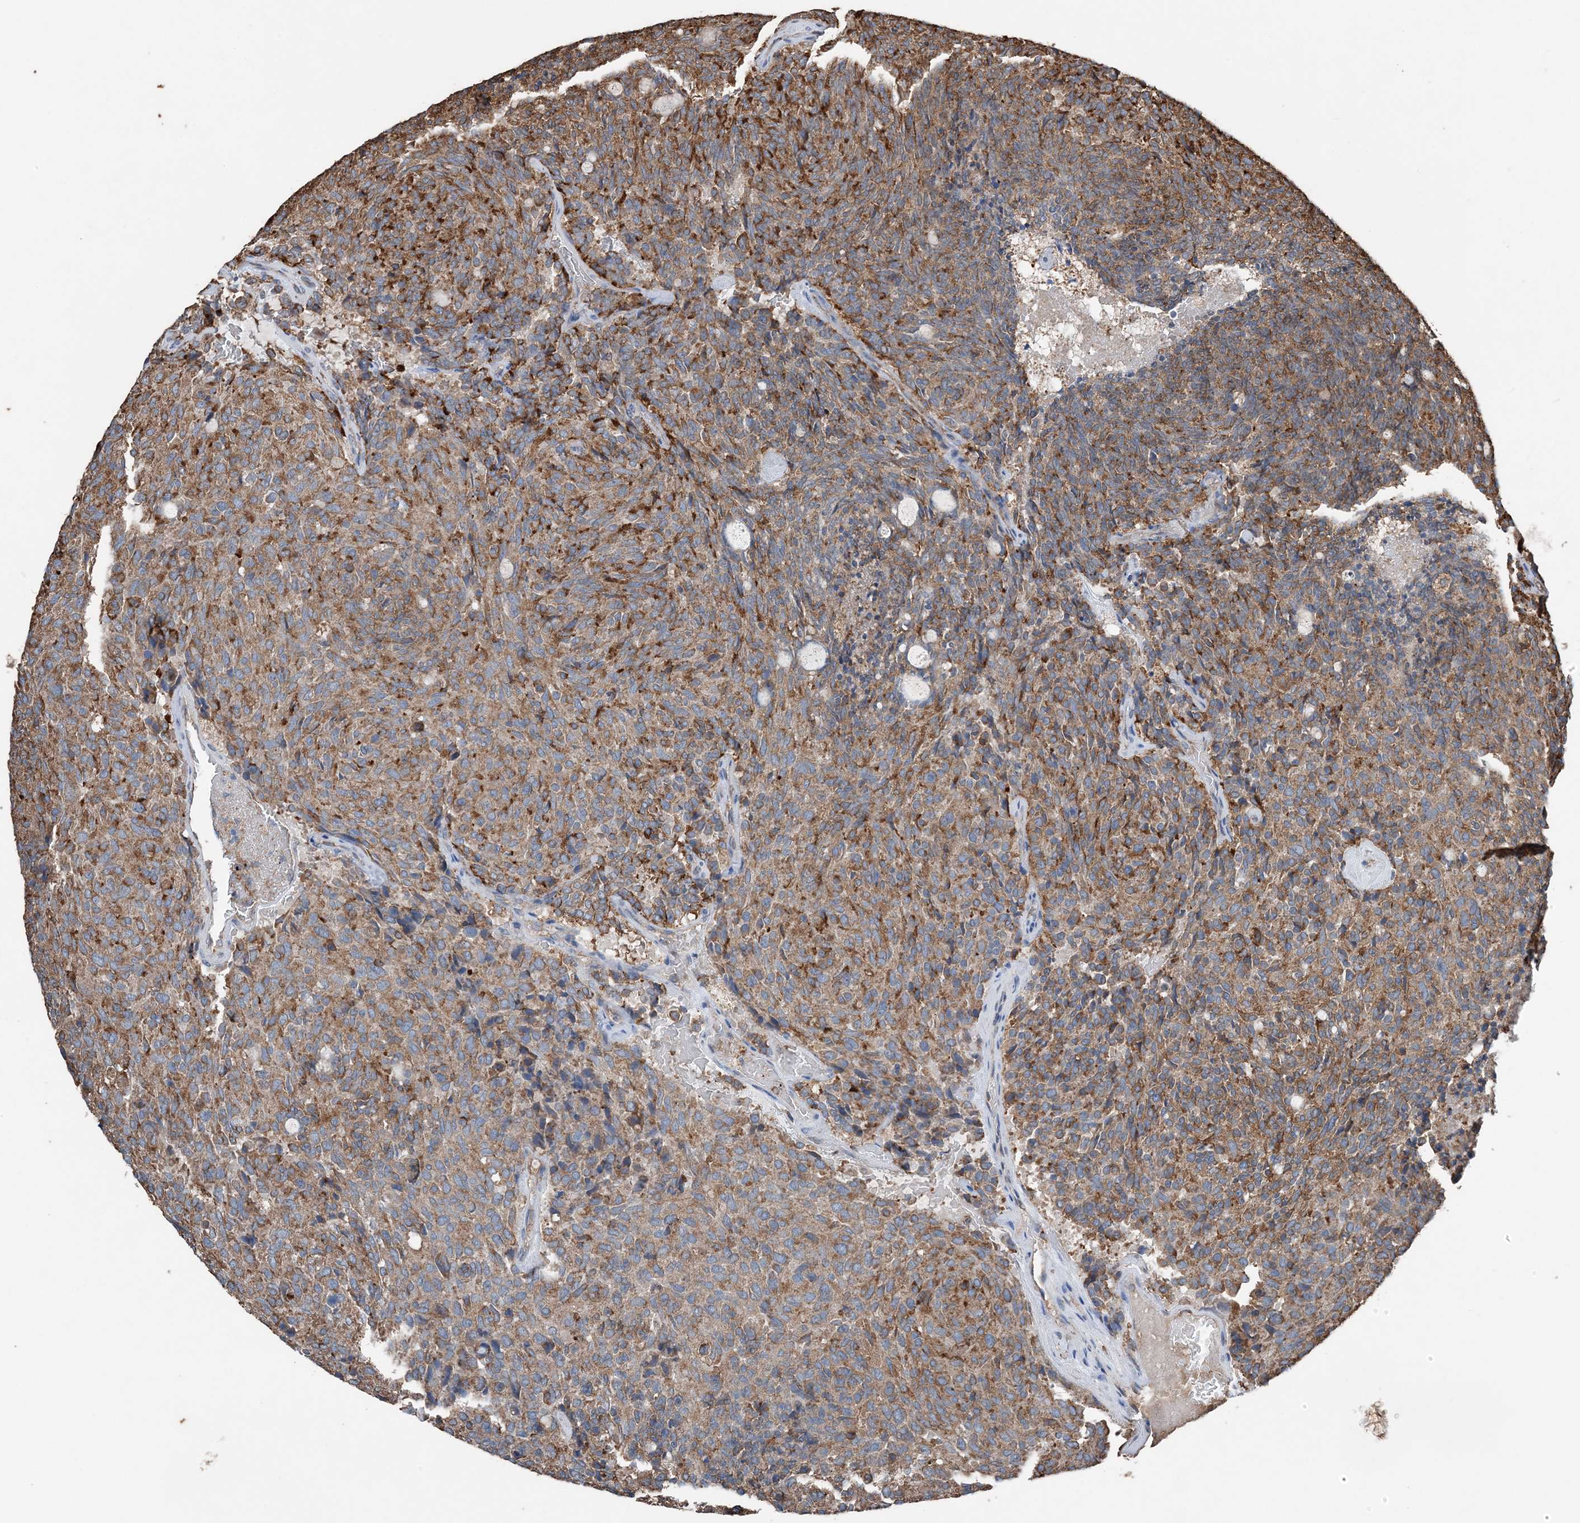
{"staining": {"intensity": "moderate", "quantity": ">75%", "location": "cytoplasmic/membranous"}, "tissue": "carcinoid", "cell_type": "Tumor cells", "image_type": "cancer", "snomed": [{"axis": "morphology", "description": "Carcinoid, malignant, NOS"}, {"axis": "topography", "description": "Pancreas"}], "caption": "Protein expression analysis of human carcinoid reveals moderate cytoplasmic/membranous positivity in about >75% of tumor cells.", "gene": "PDIA6", "patient": {"sex": "female", "age": 54}}